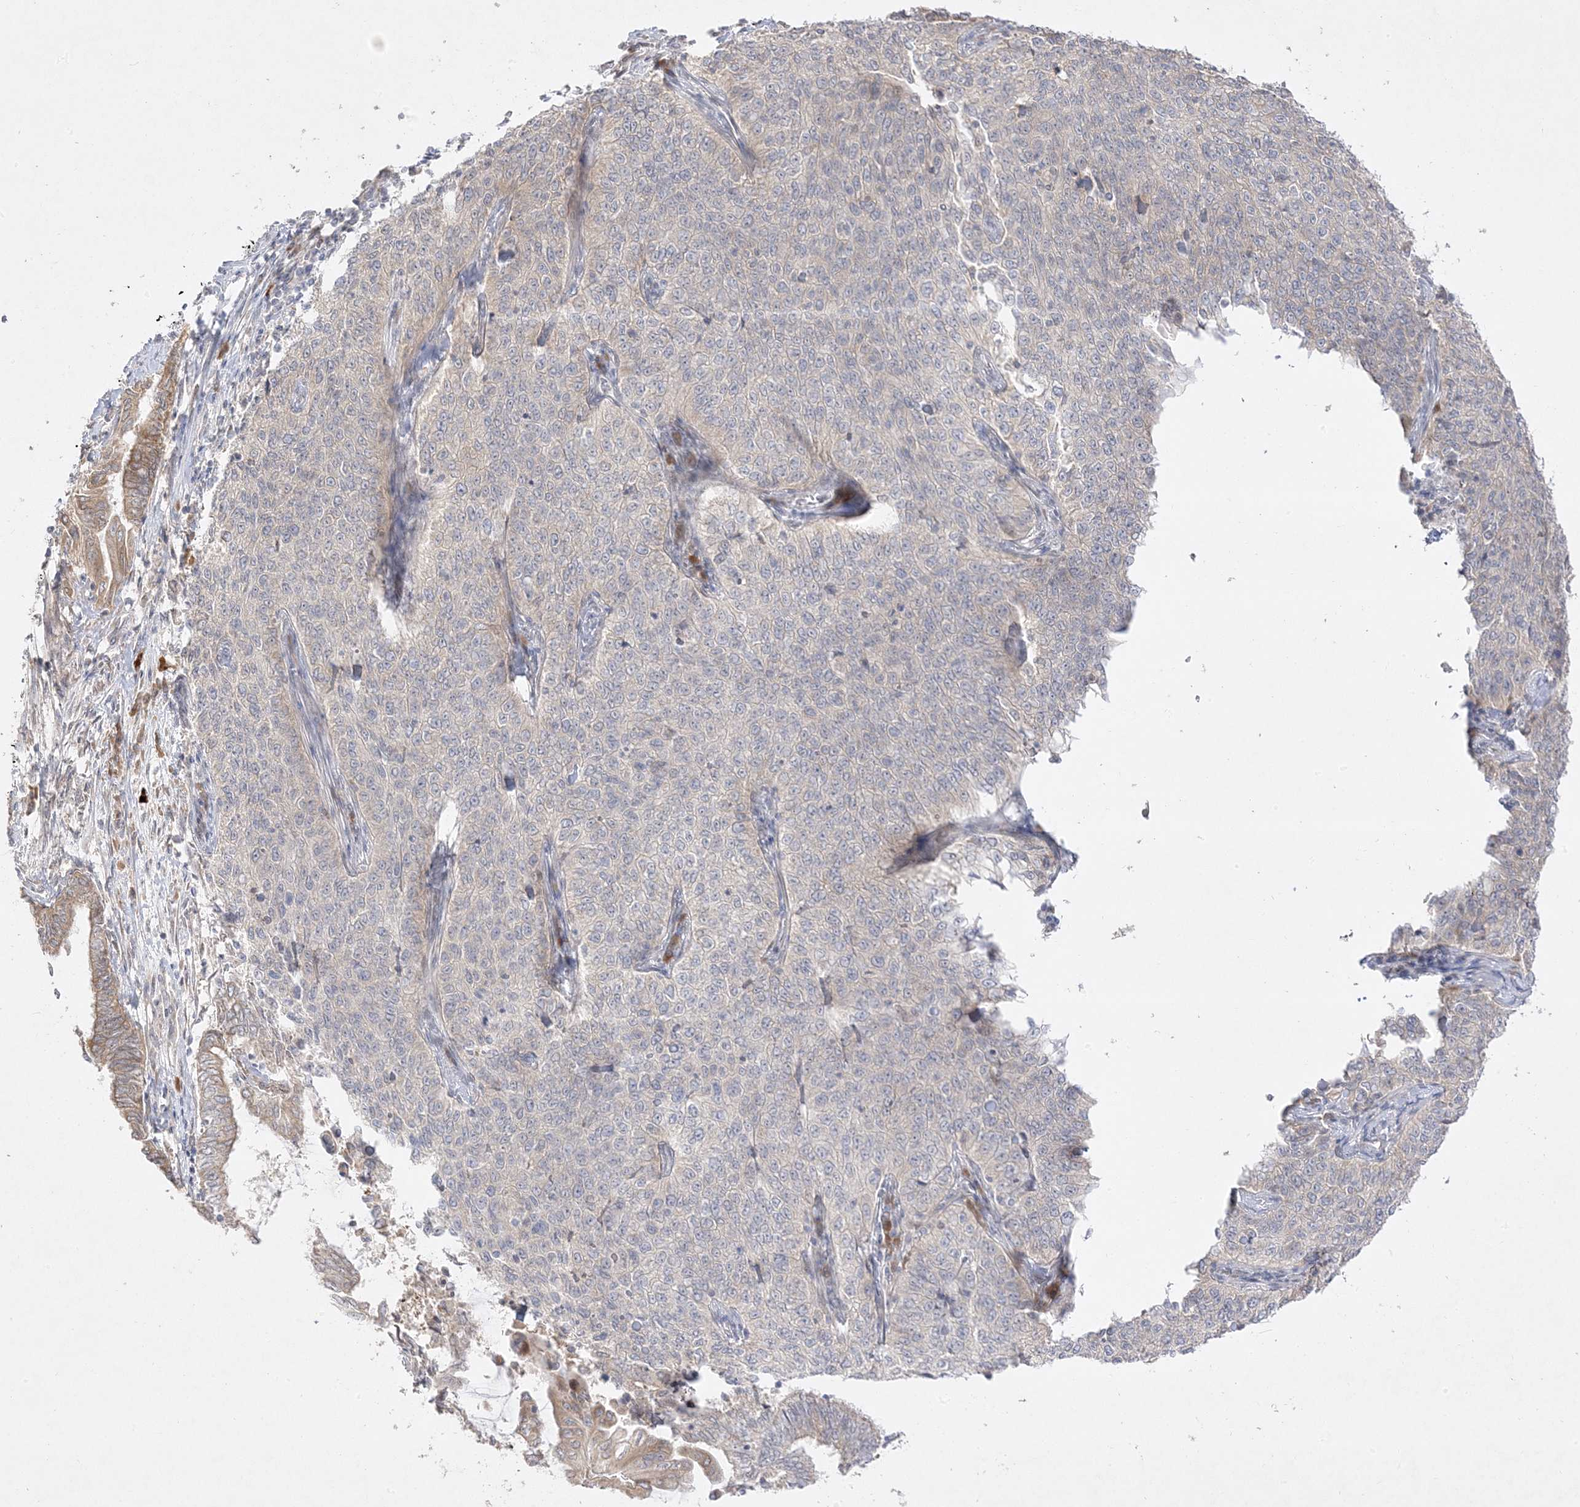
{"staining": {"intensity": "negative", "quantity": "none", "location": "none"}, "tissue": "cervical cancer", "cell_type": "Tumor cells", "image_type": "cancer", "snomed": [{"axis": "morphology", "description": "Squamous cell carcinoma, NOS"}, {"axis": "topography", "description": "Cervix"}], "caption": "Immunohistochemistry (IHC) of human cervical cancer (squamous cell carcinoma) reveals no staining in tumor cells.", "gene": "C2CD2", "patient": {"sex": "female", "age": 35}}